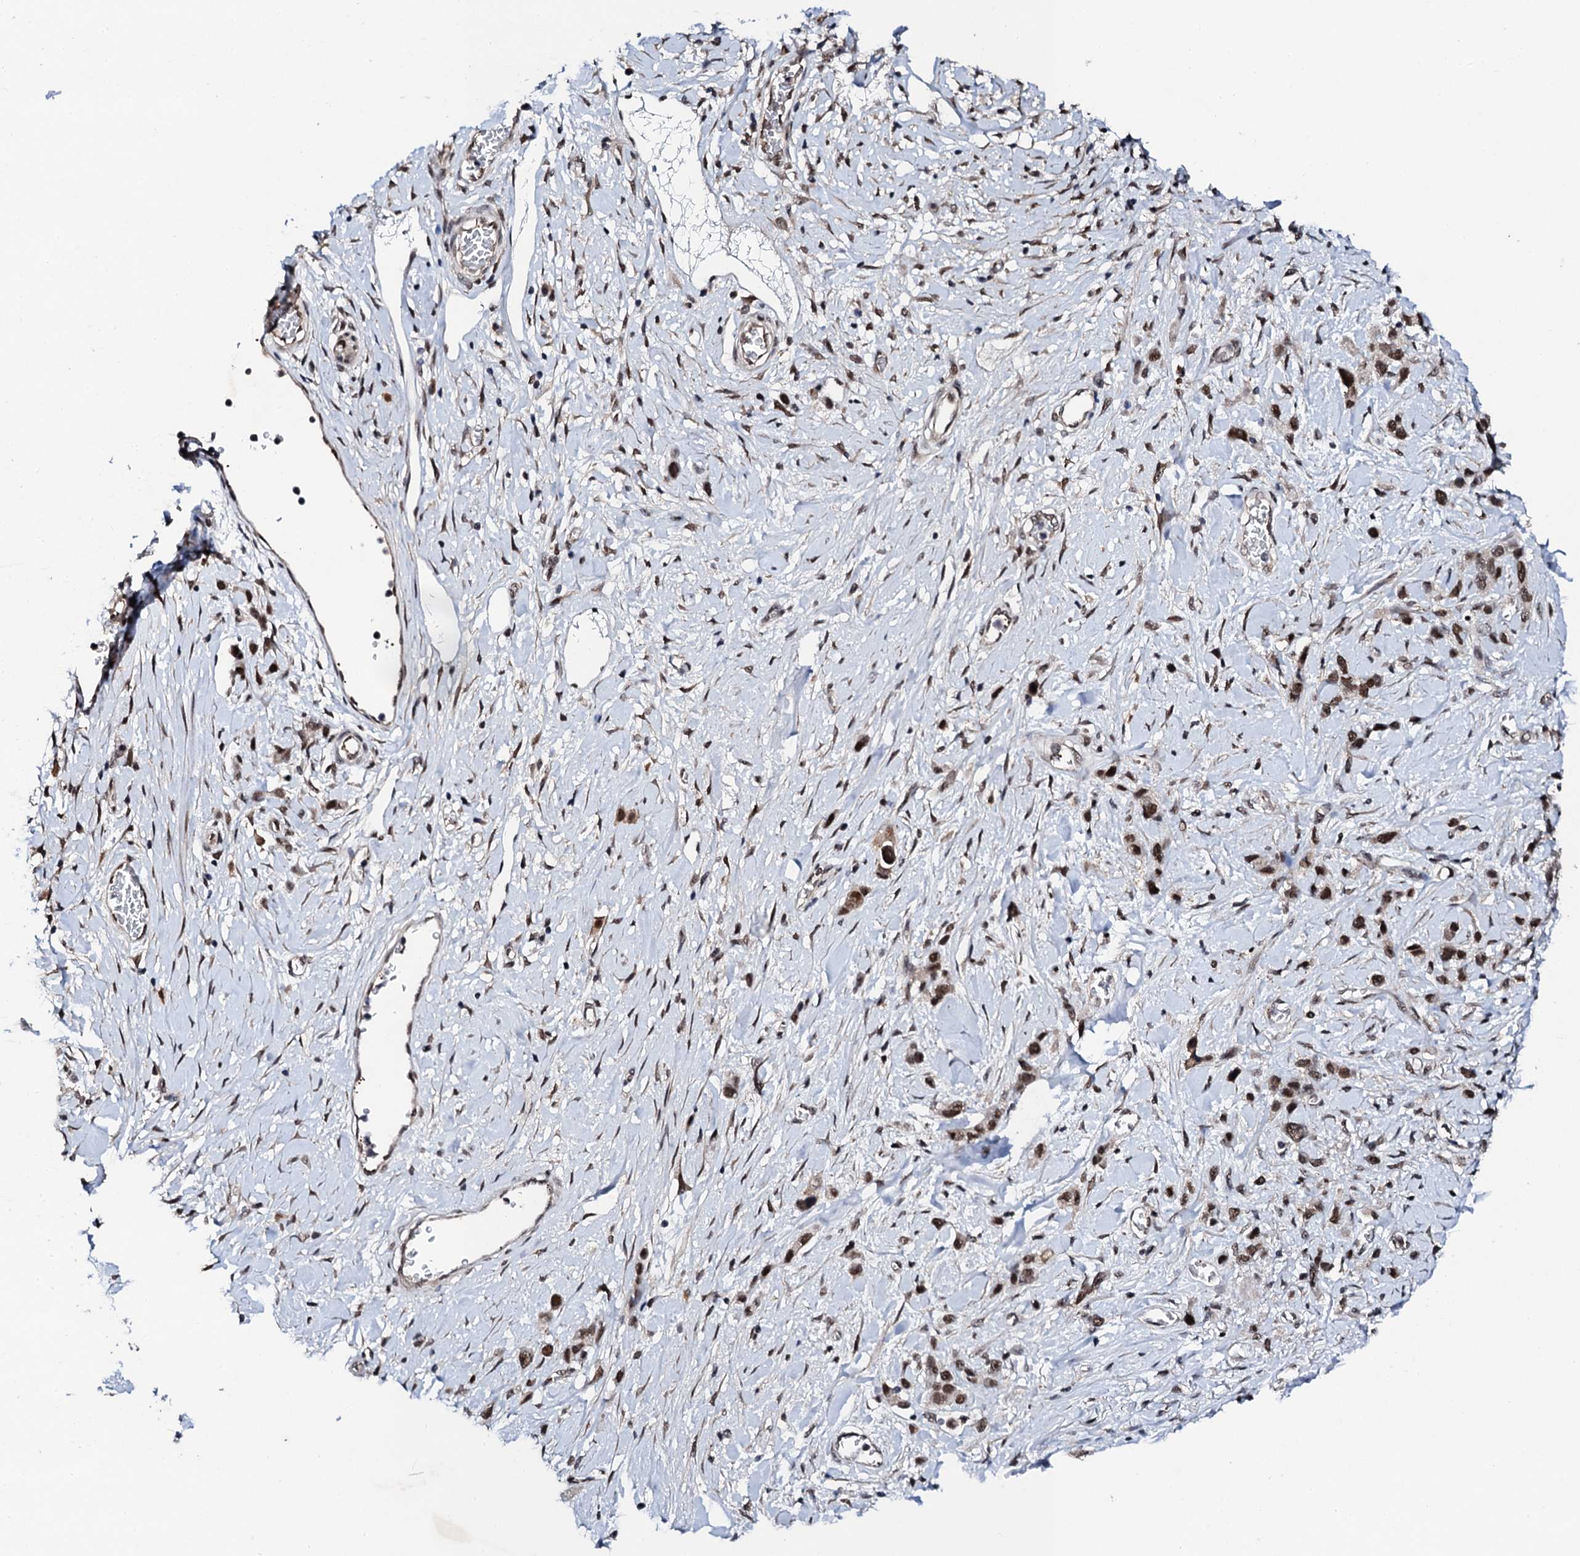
{"staining": {"intensity": "strong", "quantity": ">75%", "location": "nuclear"}, "tissue": "stomach cancer", "cell_type": "Tumor cells", "image_type": "cancer", "snomed": [{"axis": "morphology", "description": "Adenocarcinoma, NOS"}, {"axis": "morphology", "description": "Adenocarcinoma, High grade"}, {"axis": "topography", "description": "Stomach, upper"}, {"axis": "topography", "description": "Stomach, lower"}], "caption": "Stomach adenocarcinoma (high-grade) stained with a protein marker reveals strong staining in tumor cells.", "gene": "CSTF3", "patient": {"sex": "female", "age": 65}}